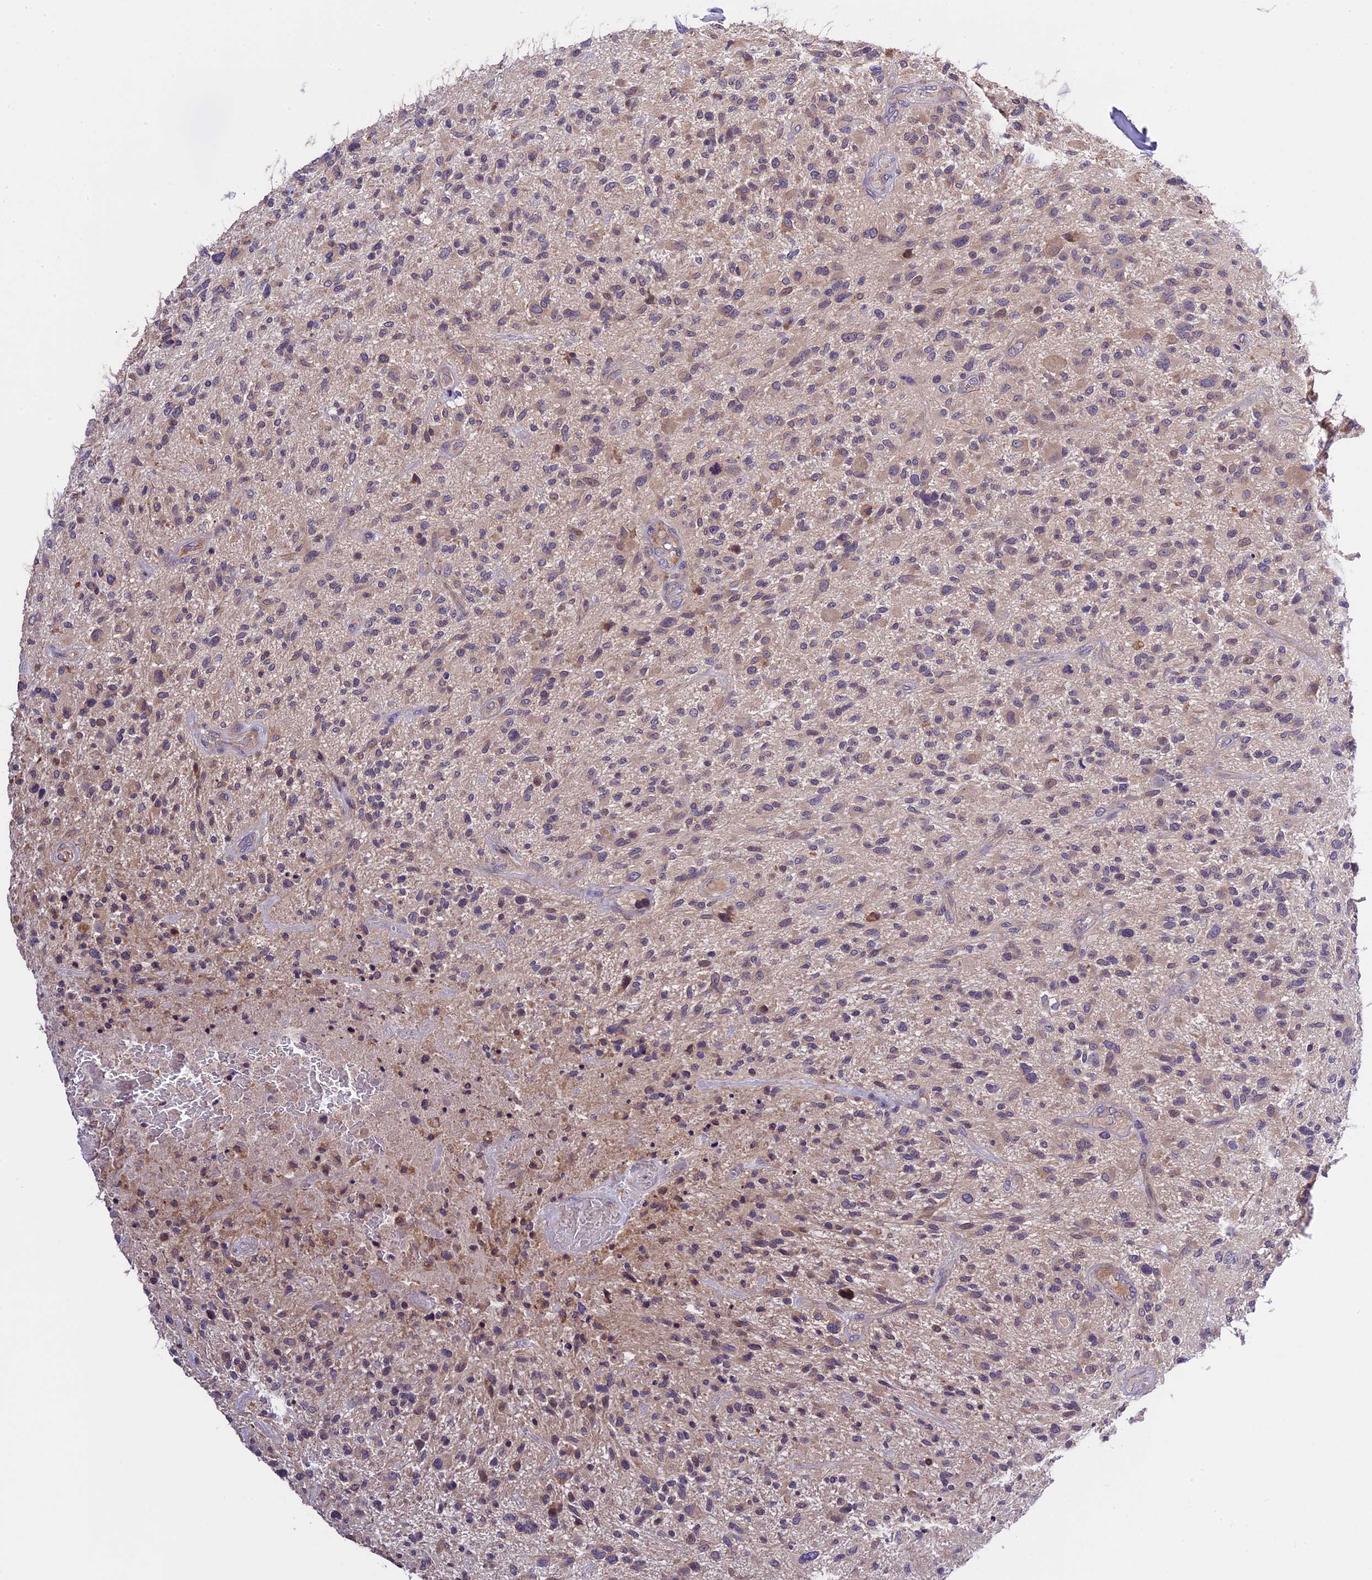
{"staining": {"intensity": "weak", "quantity": "<25%", "location": "cytoplasmic/membranous"}, "tissue": "glioma", "cell_type": "Tumor cells", "image_type": "cancer", "snomed": [{"axis": "morphology", "description": "Glioma, malignant, High grade"}, {"axis": "topography", "description": "Brain"}], "caption": "Micrograph shows no protein staining in tumor cells of glioma tissue. (Immunohistochemistry (ihc), brightfield microscopy, high magnification).", "gene": "ABCC10", "patient": {"sex": "male", "age": 47}}